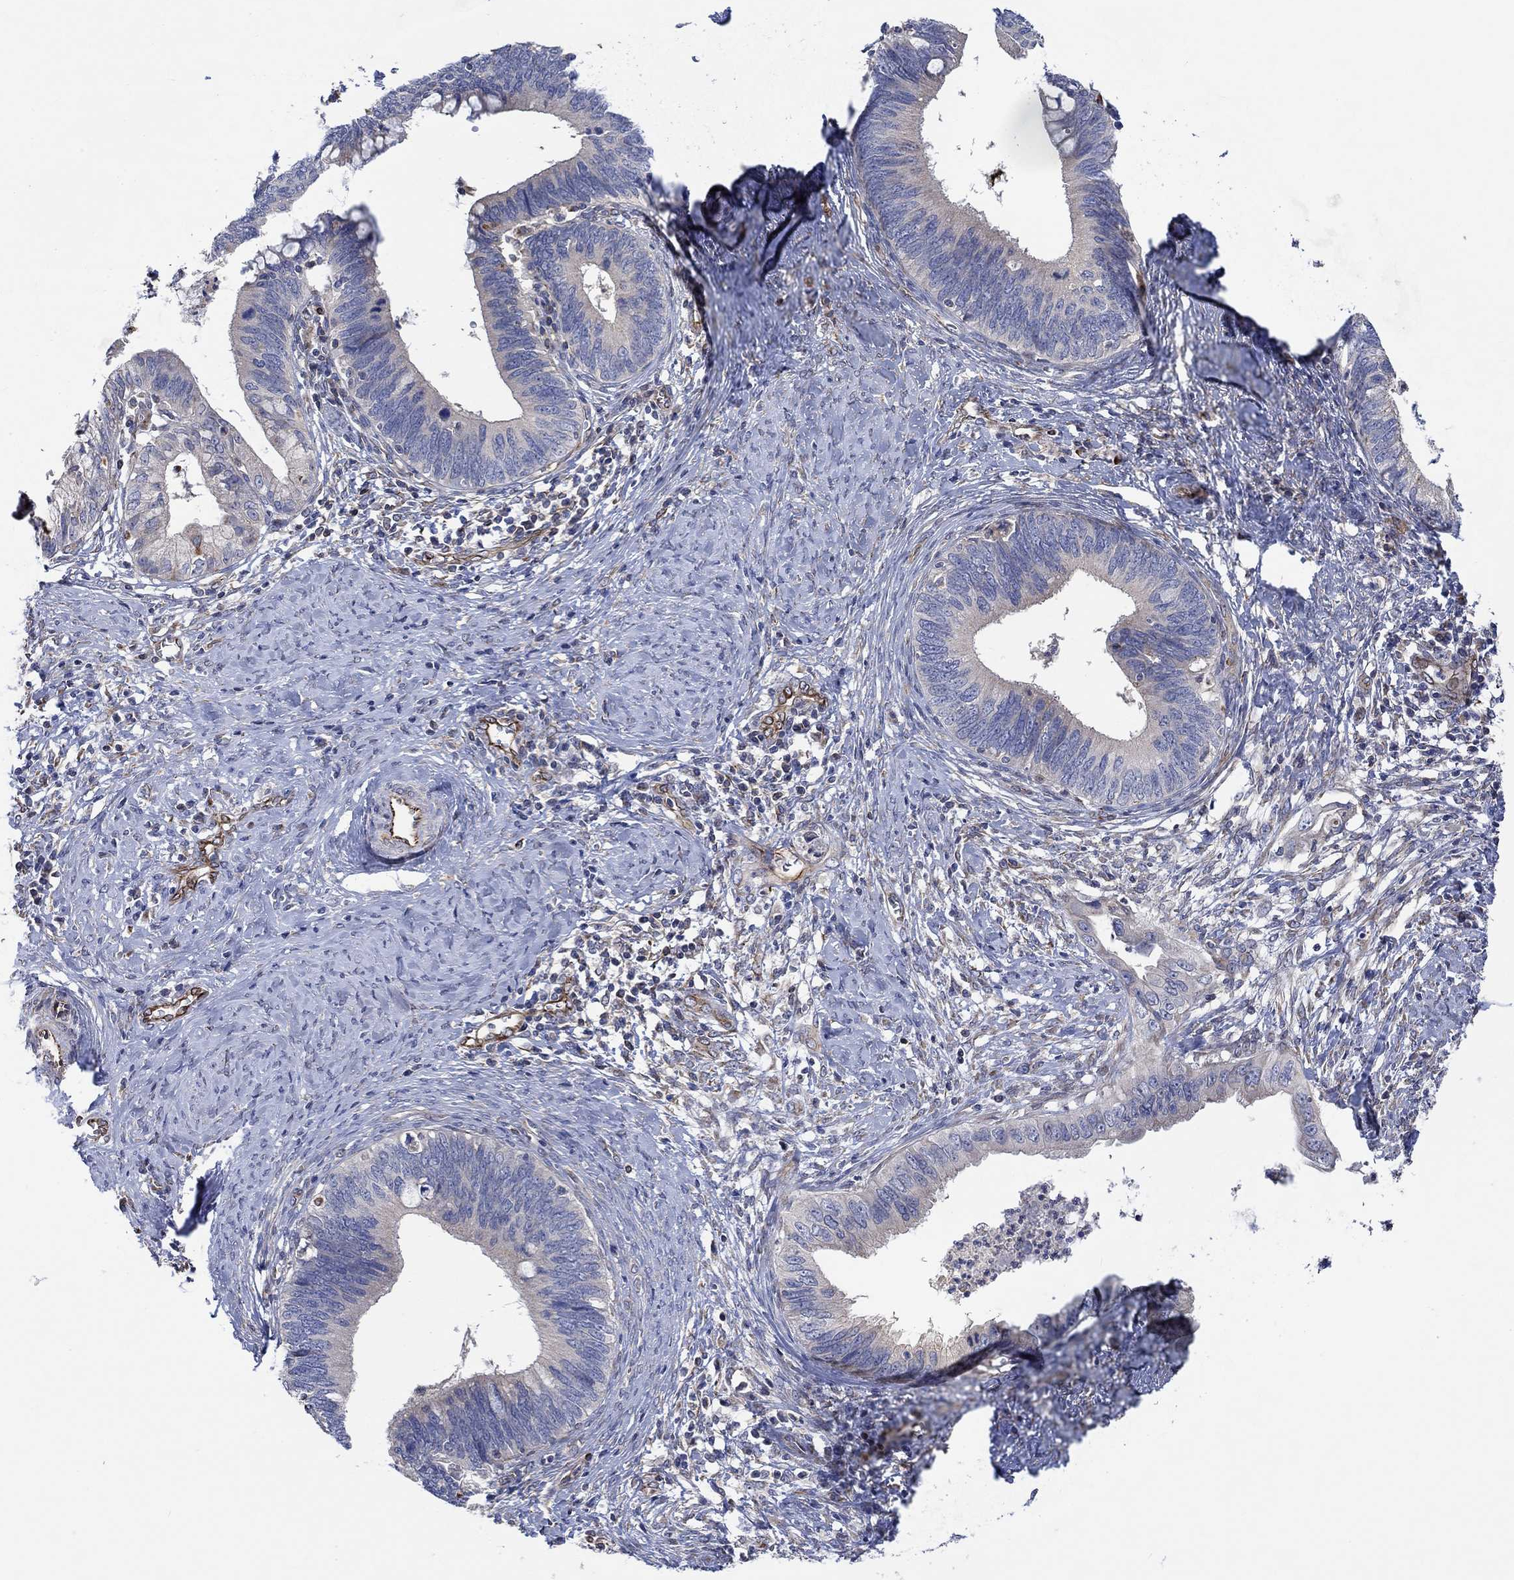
{"staining": {"intensity": "negative", "quantity": "none", "location": "none"}, "tissue": "cervical cancer", "cell_type": "Tumor cells", "image_type": "cancer", "snomed": [{"axis": "morphology", "description": "Adenocarcinoma, NOS"}, {"axis": "topography", "description": "Cervix"}], "caption": "IHC image of neoplastic tissue: human cervical cancer stained with DAB (3,3'-diaminobenzidine) shows no significant protein staining in tumor cells.", "gene": "CAMK1D", "patient": {"sex": "female", "age": 42}}